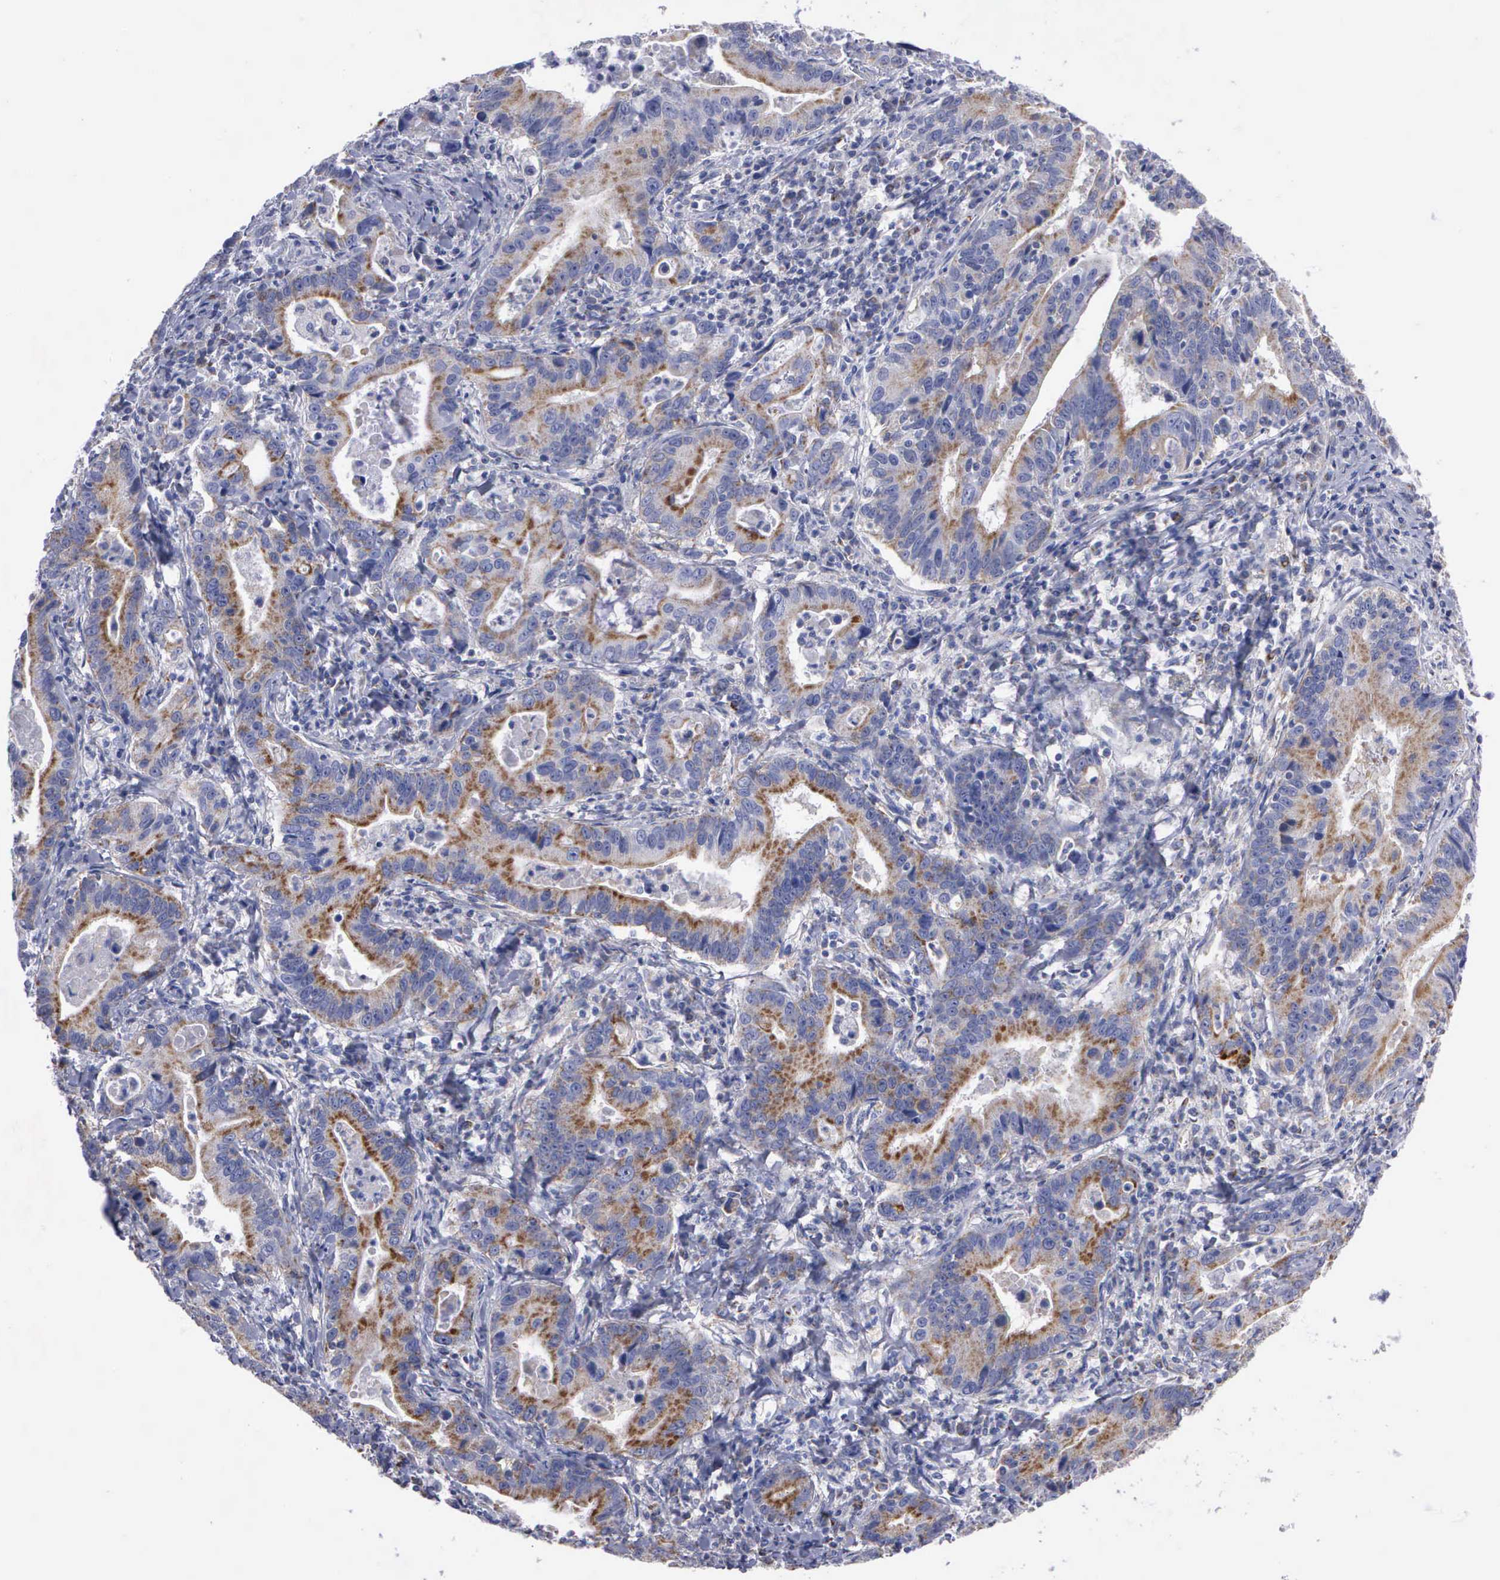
{"staining": {"intensity": "moderate", "quantity": ">75%", "location": "cytoplasmic/membranous"}, "tissue": "stomach cancer", "cell_type": "Tumor cells", "image_type": "cancer", "snomed": [{"axis": "morphology", "description": "Adenocarcinoma, NOS"}, {"axis": "topography", "description": "Stomach, upper"}], "caption": "Protein expression by immunohistochemistry (IHC) demonstrates moderate cytoplasmic/membranous staining in approximately >75% of tumor cells in stomach adenocarcinoma.", "gene": "APOOL", "patient": {"sex": "male", "age": 63}}